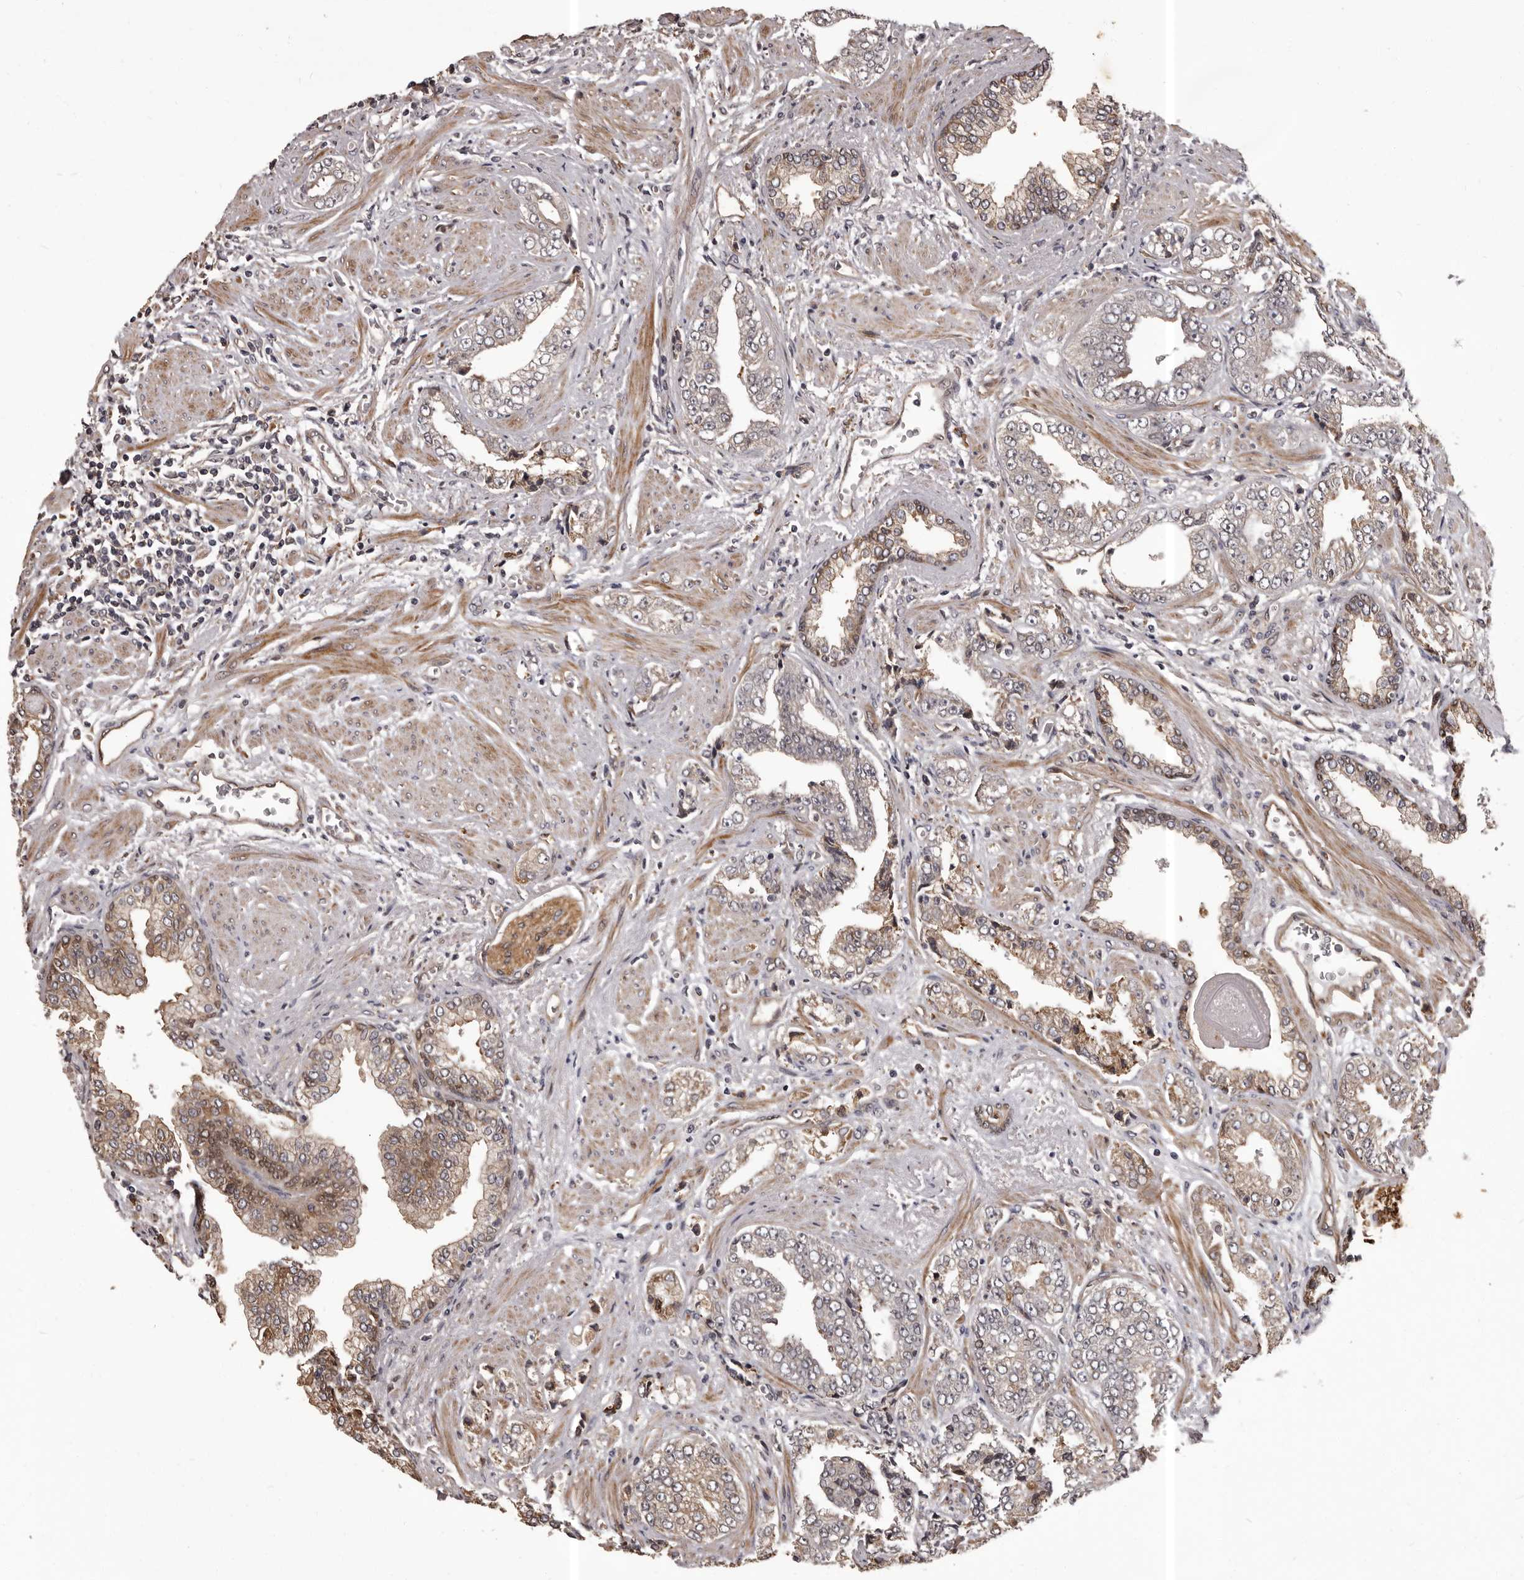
{"staining": {"intensity": "weak", "quantity": "25%-75%", "location": "cytoplasmic/membranous"}, "tissue": "prostate cancer", "cell_type": "Tumor cells", "image_type": "cancer", "snomed": [{"axis": "morphology", "description": "Adenocarcinoma, High grade"}, {"axis": "topography", "description": "Prostate"}], "caption": "Human high-grade adenocarcinoma (prostate) stained for a protein (brown) demonstrates weak cytoplasmic/membranous positive staining in approximately 25%-75% of tumor cells.", "gene": "SLITRK6", "patient": {"sex": "male", "age": 71}}